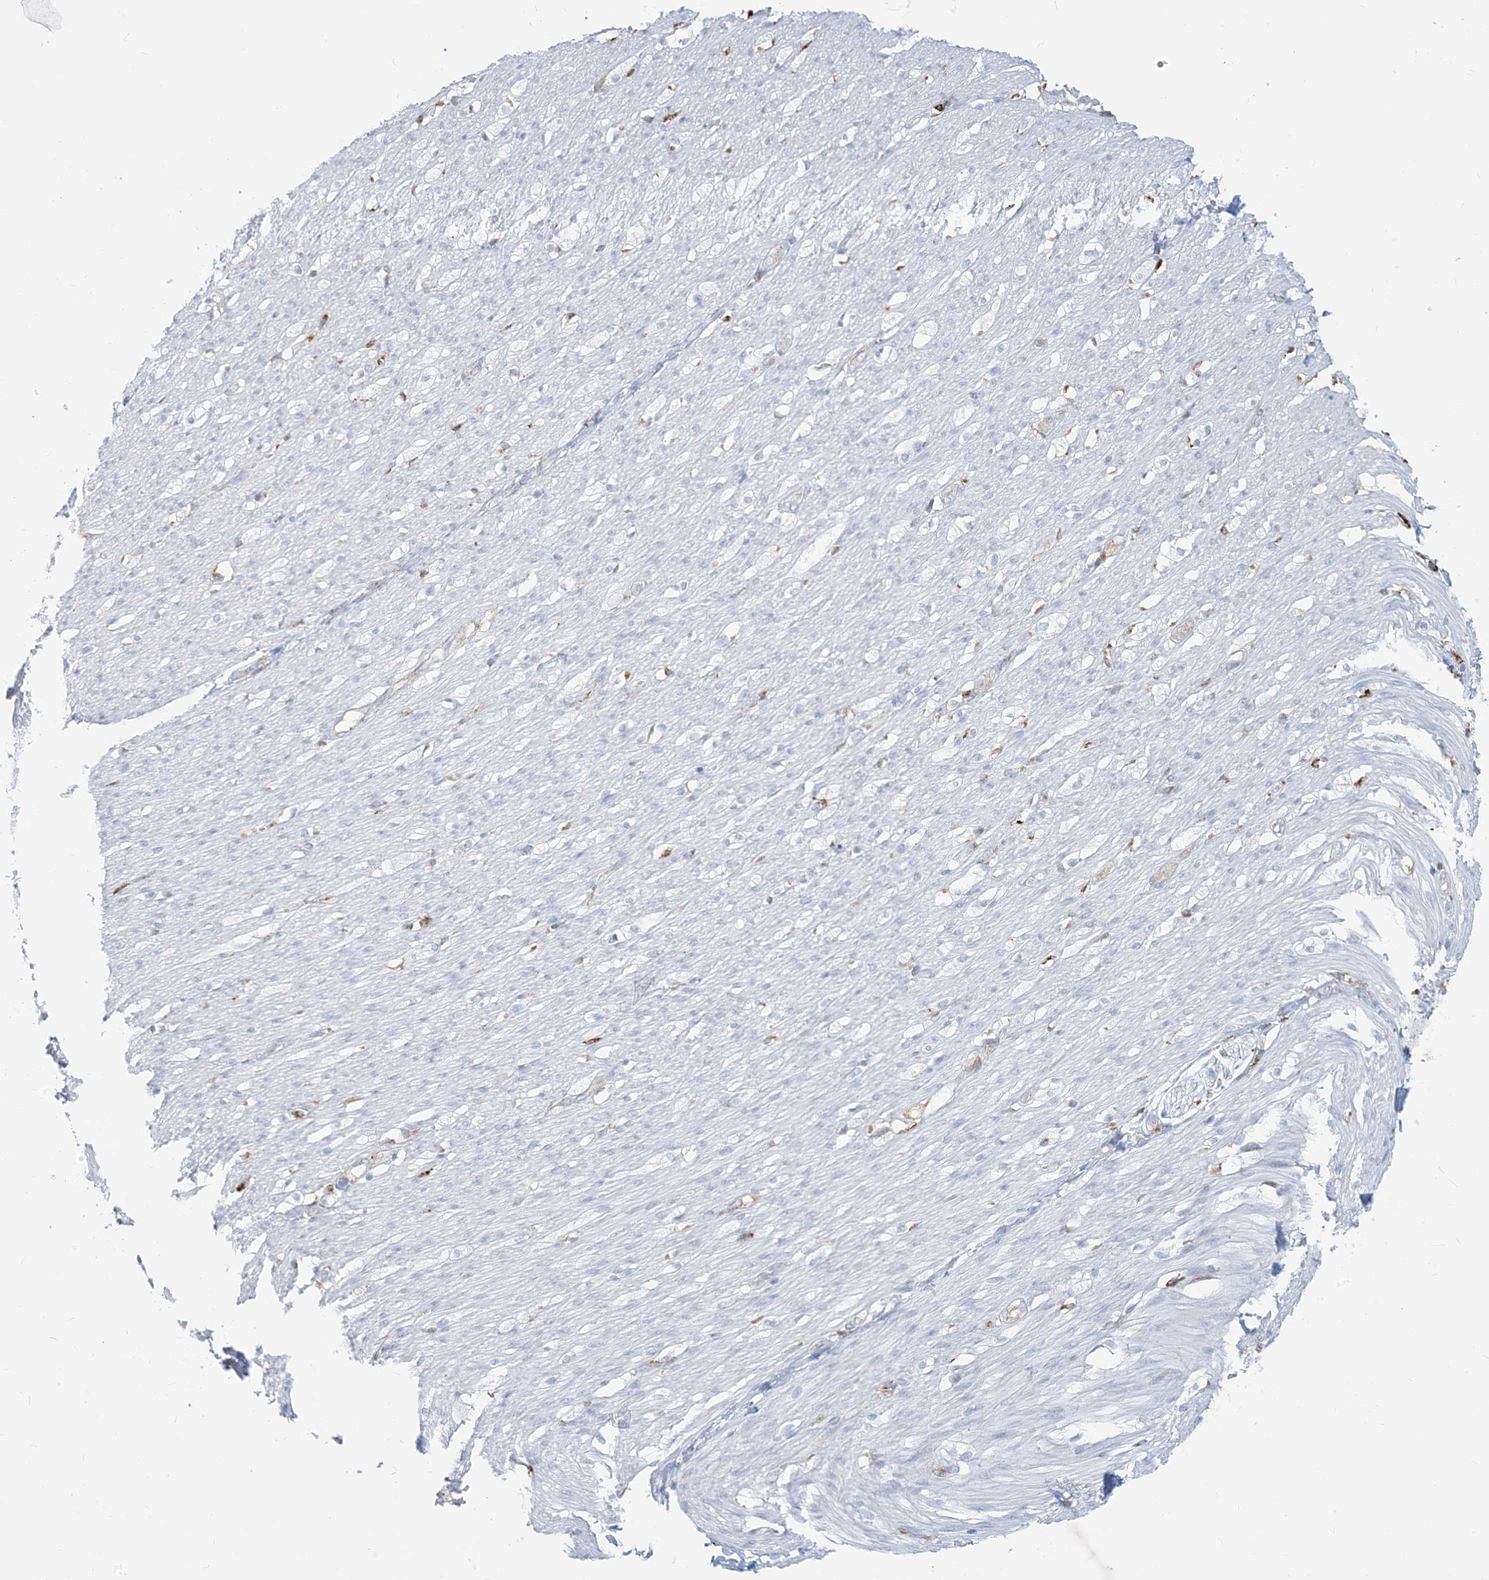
{"staining": {"intensity": "negative", "quantity": "none", "location": "none"}, "tissue": "smooth muscle", "cell_type": "Smooth muscle cells", "image_type": "normal", "snomed": [{"axis": "morphology", "description": "Normal tissue, NOS"}, {"axis": "morphology", "description": "Adenocarcinoma, NOS"}, {"axis": "topography", "description": "Colon"}, {"axis": "topography", "description": "Peripheral nerve tissue"}], "caption": "An immunohistochemistry micrograph of unremarkable smooth muscle is shown. There is no staining in smooth muscle cells of smooth muscle. (DAB immunohistochemistry (IHC) with hematoxylin counter stain).", "gene": "HLA", "patient": {"sex": "male", "age": 14}}